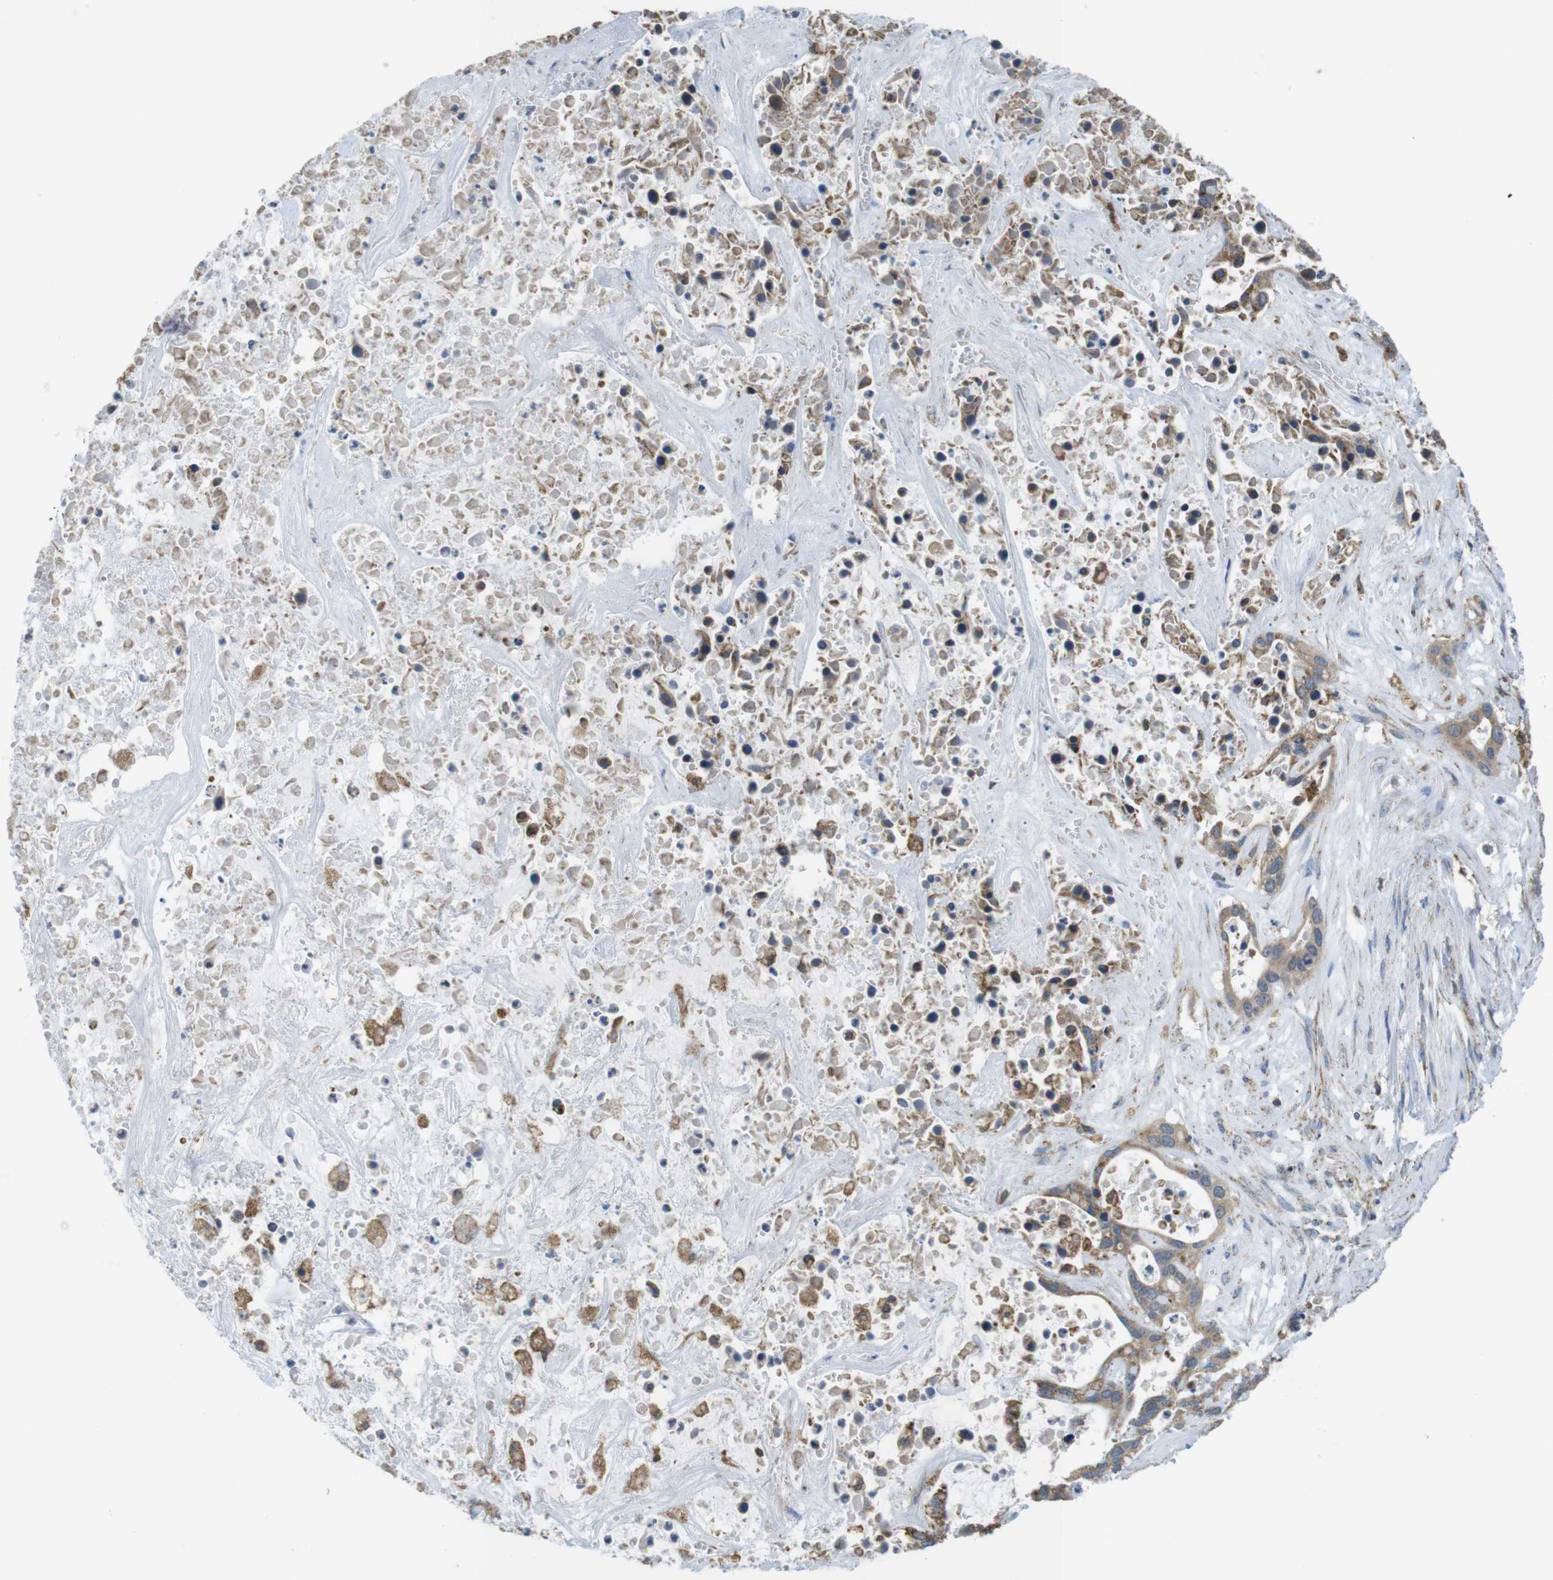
{"staining": {"intensity": "moderate", "quantity": ">75%", "location": "cytoplasmic/membranous"}, "tissue": "liver cancer", "cell_type": "Tumor cells", "image_type": "cancer", "snomed": [{"axis": "morphology", "description": "Cholangiocarcinoma"}, {"axis": "topography", "description": "Liver"}], "caption": "Liver cancer was stained to show a protein in brown. There is medium levels of moderate cytoplasmic/membranous staining in about >75% of tumor cells.", "gene": "GRIK2", "patient": {"sex": "female", "age": 65}}